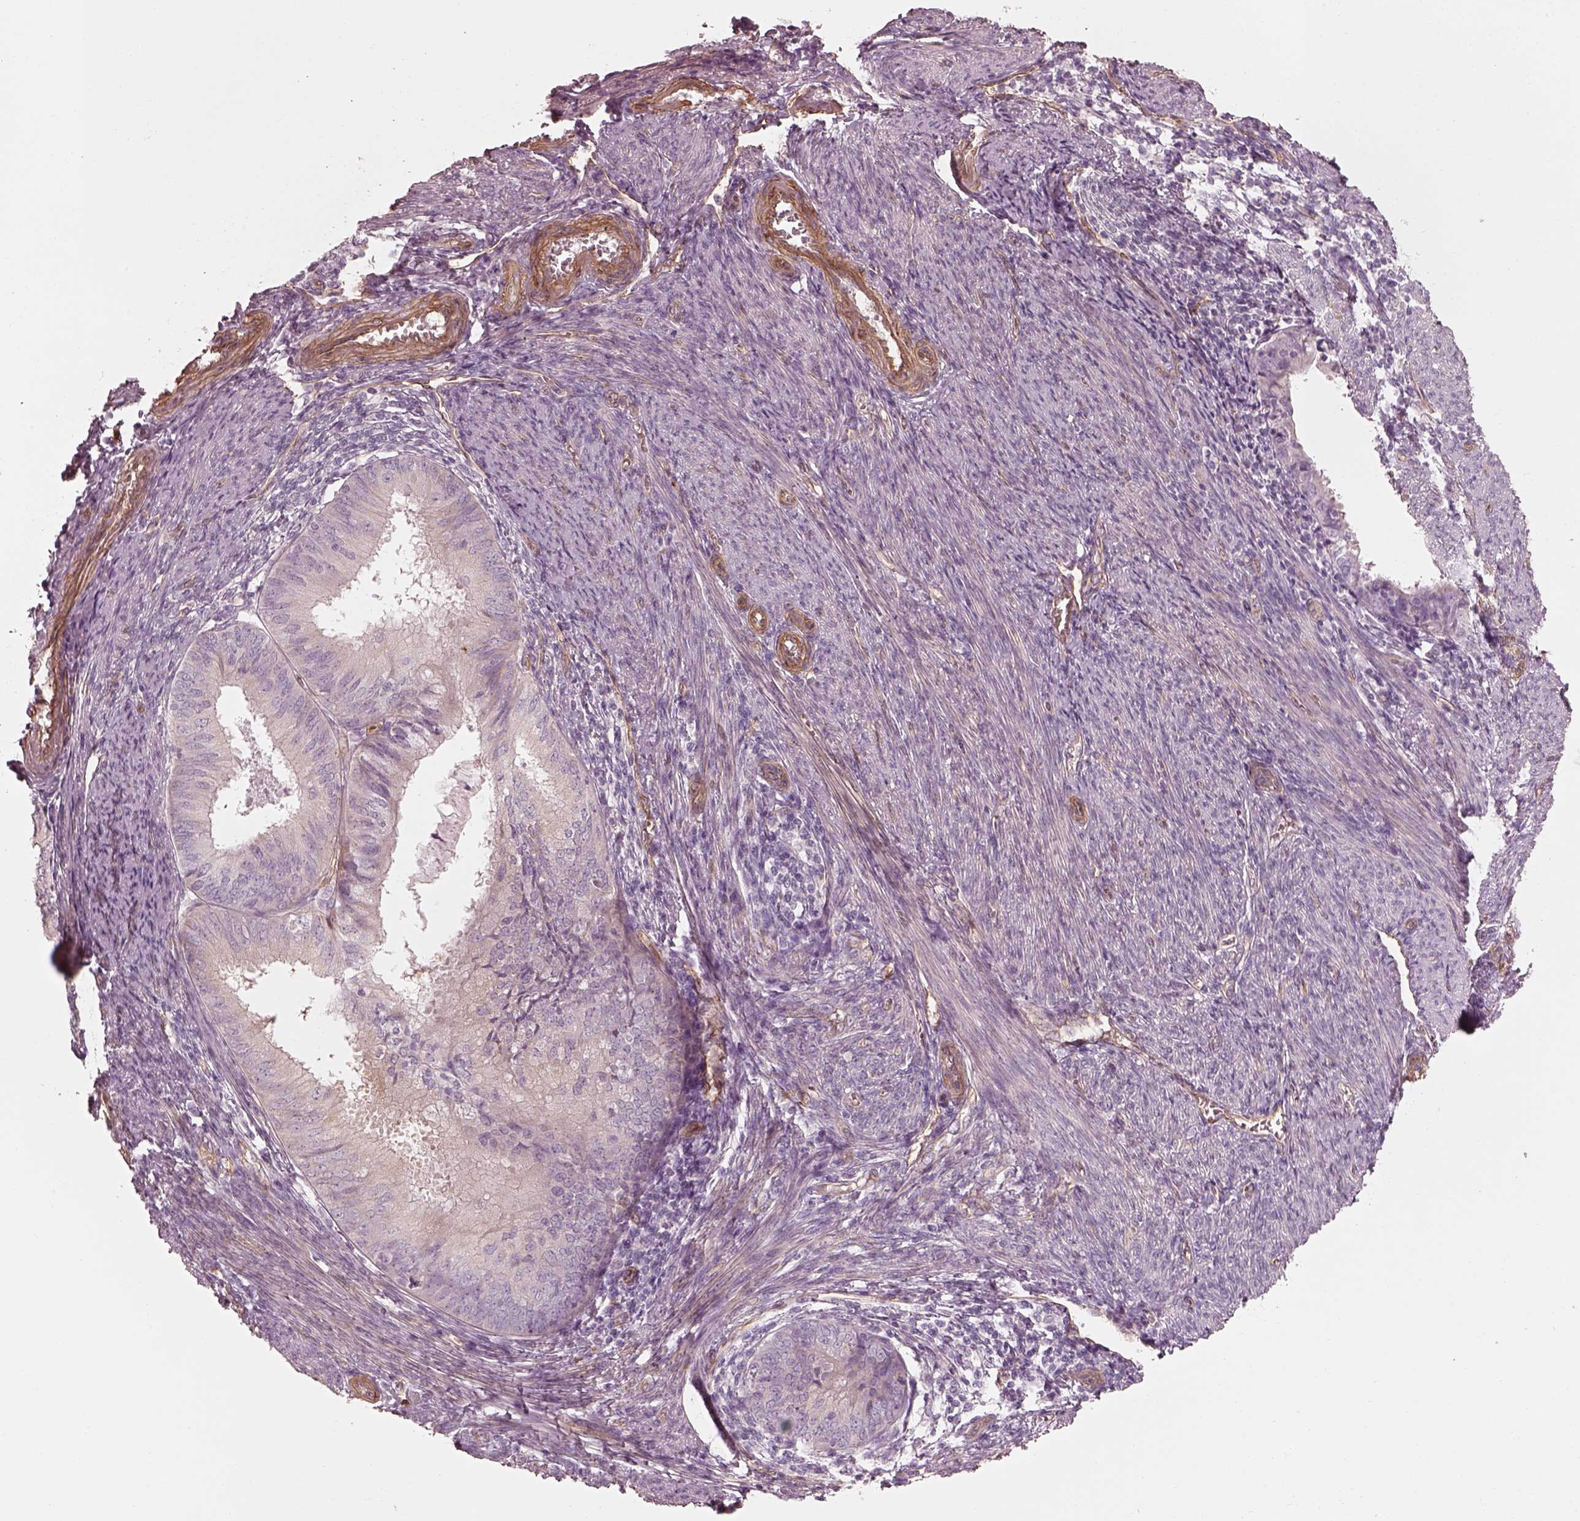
{"staining": {"intensity": "negative", "quantity": "none", "location": "none"}, "tissue": "endometrial cancer", "cell_type": "Tumor cells", "image_type": "cancer", "snomed": [{"axis": "morphology", "description": "Adenocarcinoma, NOS"}, {"axis": "topography", "description": "Endometrium"}], "caption": "The immunohistochemistry histopathology image has no significant positivity in tumor cells of endometrial cancer (adenocarcinoma) tissue. Brightfield microscopy of IHC stained with DAB (3,3'-diaminobenzidine) (brown) and hematoxylin (blue), captured at high magnification.", "gene": "CRYM", "patient": {"sex": "female", "age": 57}}